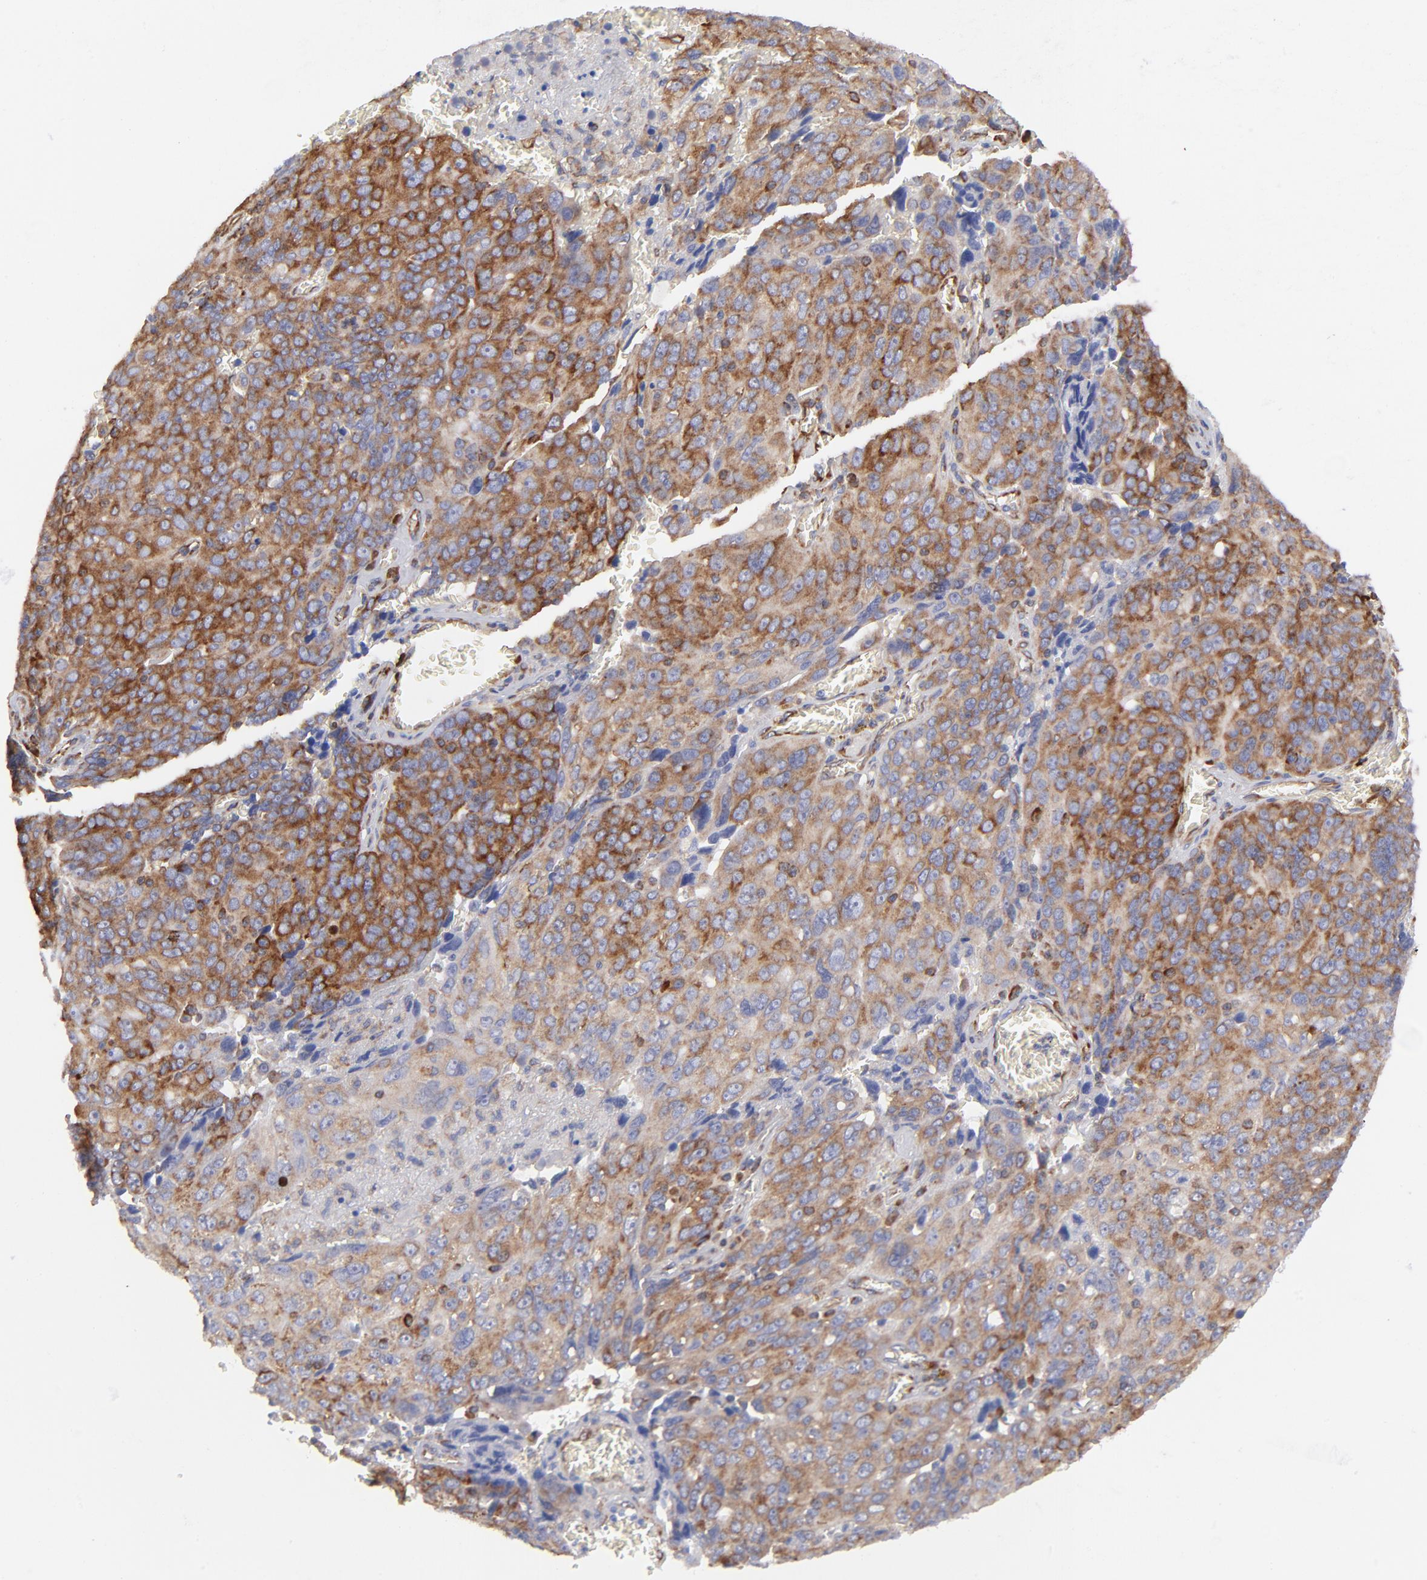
{"staining": {"intensity": "moderate", "quantity": ">75%", "location": "cytoplasmic/membranous"}, "tissue": "ovarian cancer", "cell_type": "Tumor cells", "image_type": "cancer", "snomed": [{"axis": "morphology", "description": "Carcinoma, endometroid"}, {"axis": "topography", "description": "Ovary"}], "caption": "The immunohistochemical stain labels moderate cytoplasmic/membranous positivity in tumor cells of endometroid carcinoma (ovarian) tissue. Nuclei are stained in blue.", "gene": "EIF2AK2", "patient": {"sex": "female", "age": 75}}